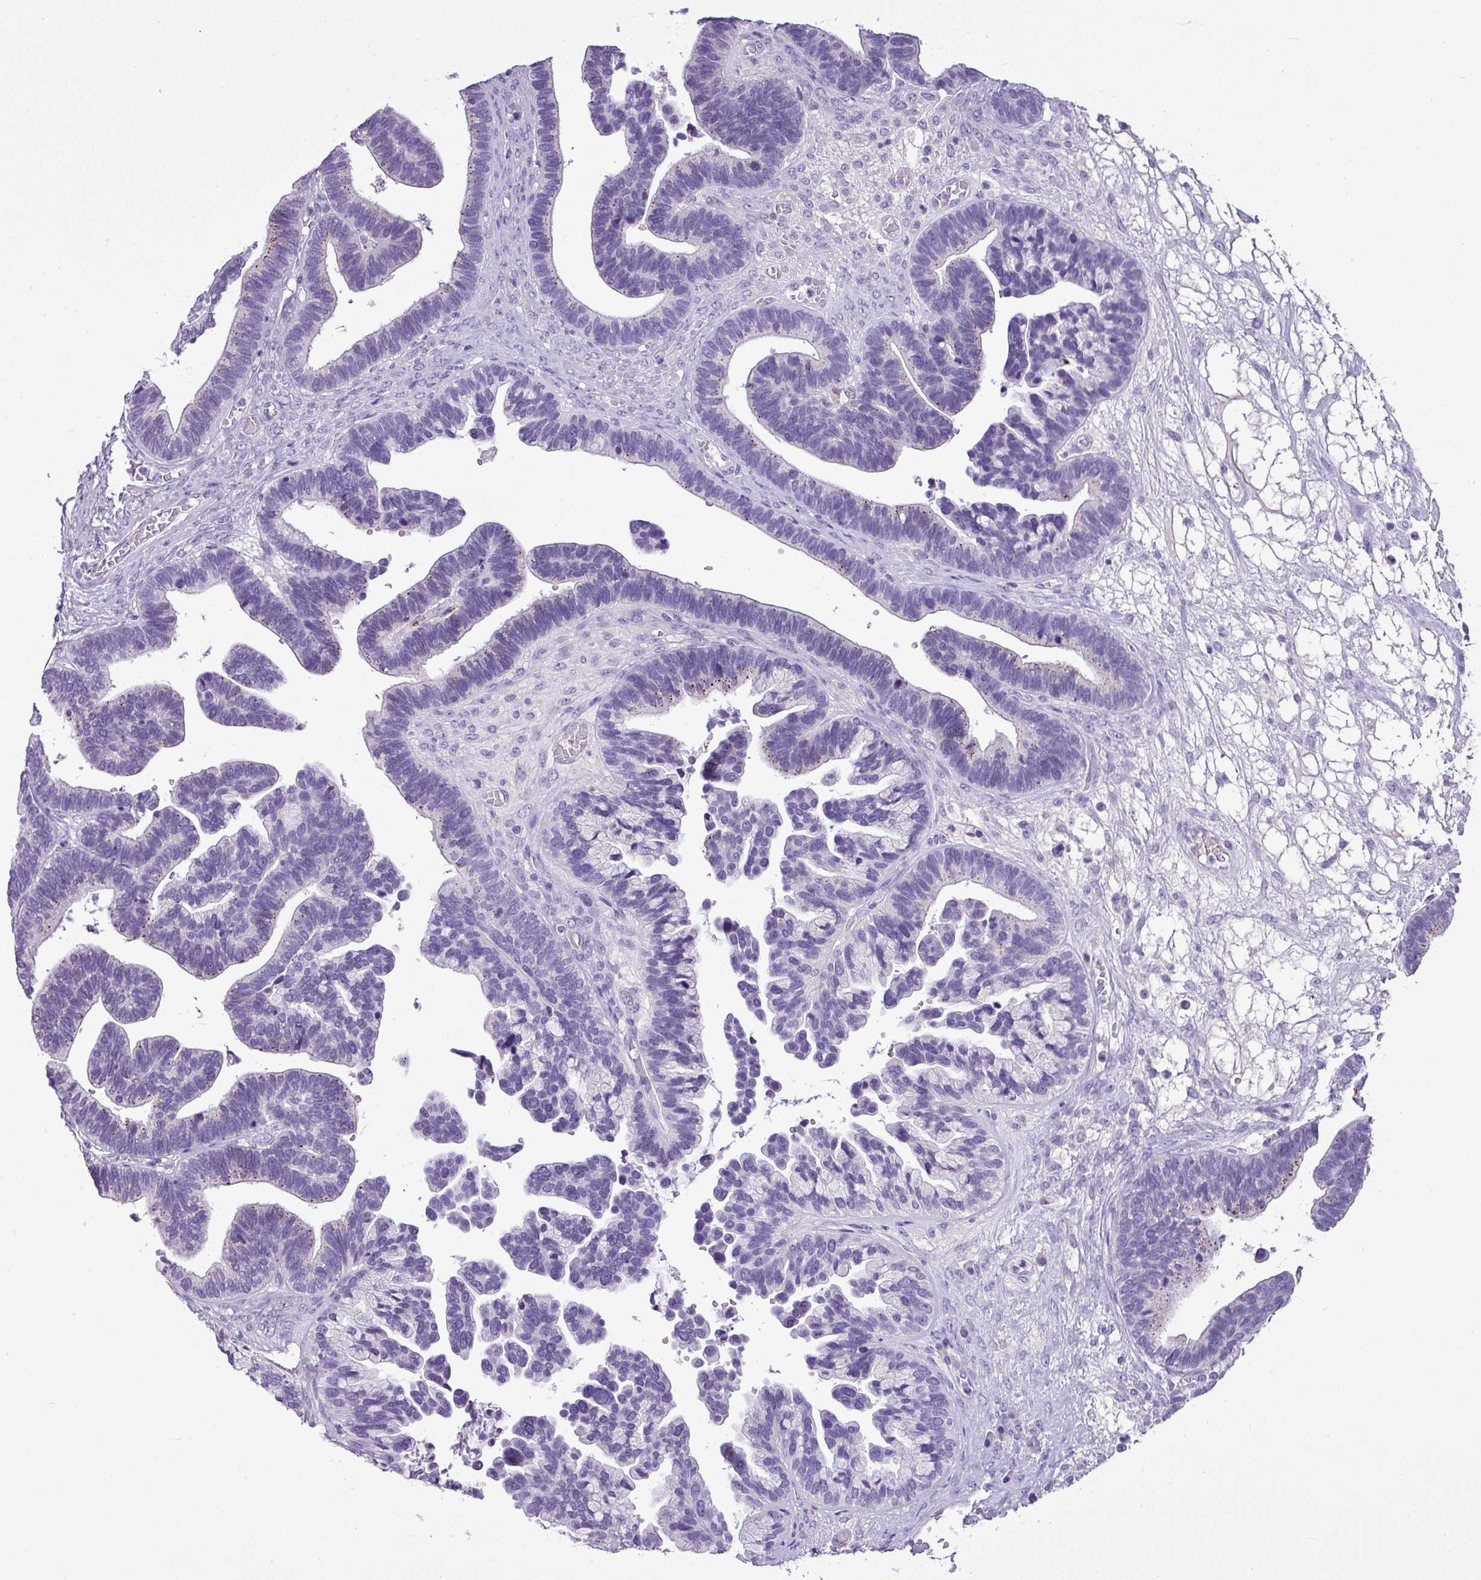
{"staining": {"intensity": "negative", "quantity": "none", "location": "none"}, "tissue": "ovarian cancer", "cell_type": "Tumor cells", "image_type": "cancer", "snomed": [{"axis": "morphology", "description": "Cystadenocarcinoma, serous, NOS"}, {"axis": "topography", "description": "Ovary"}], "caption": "Immunohistochemistry of ovarian serous cystadenocarcinoma exhibits no staining in tumor cells.", "gene": "IL17A", "patient": {"sex": "female", "age": 56}}